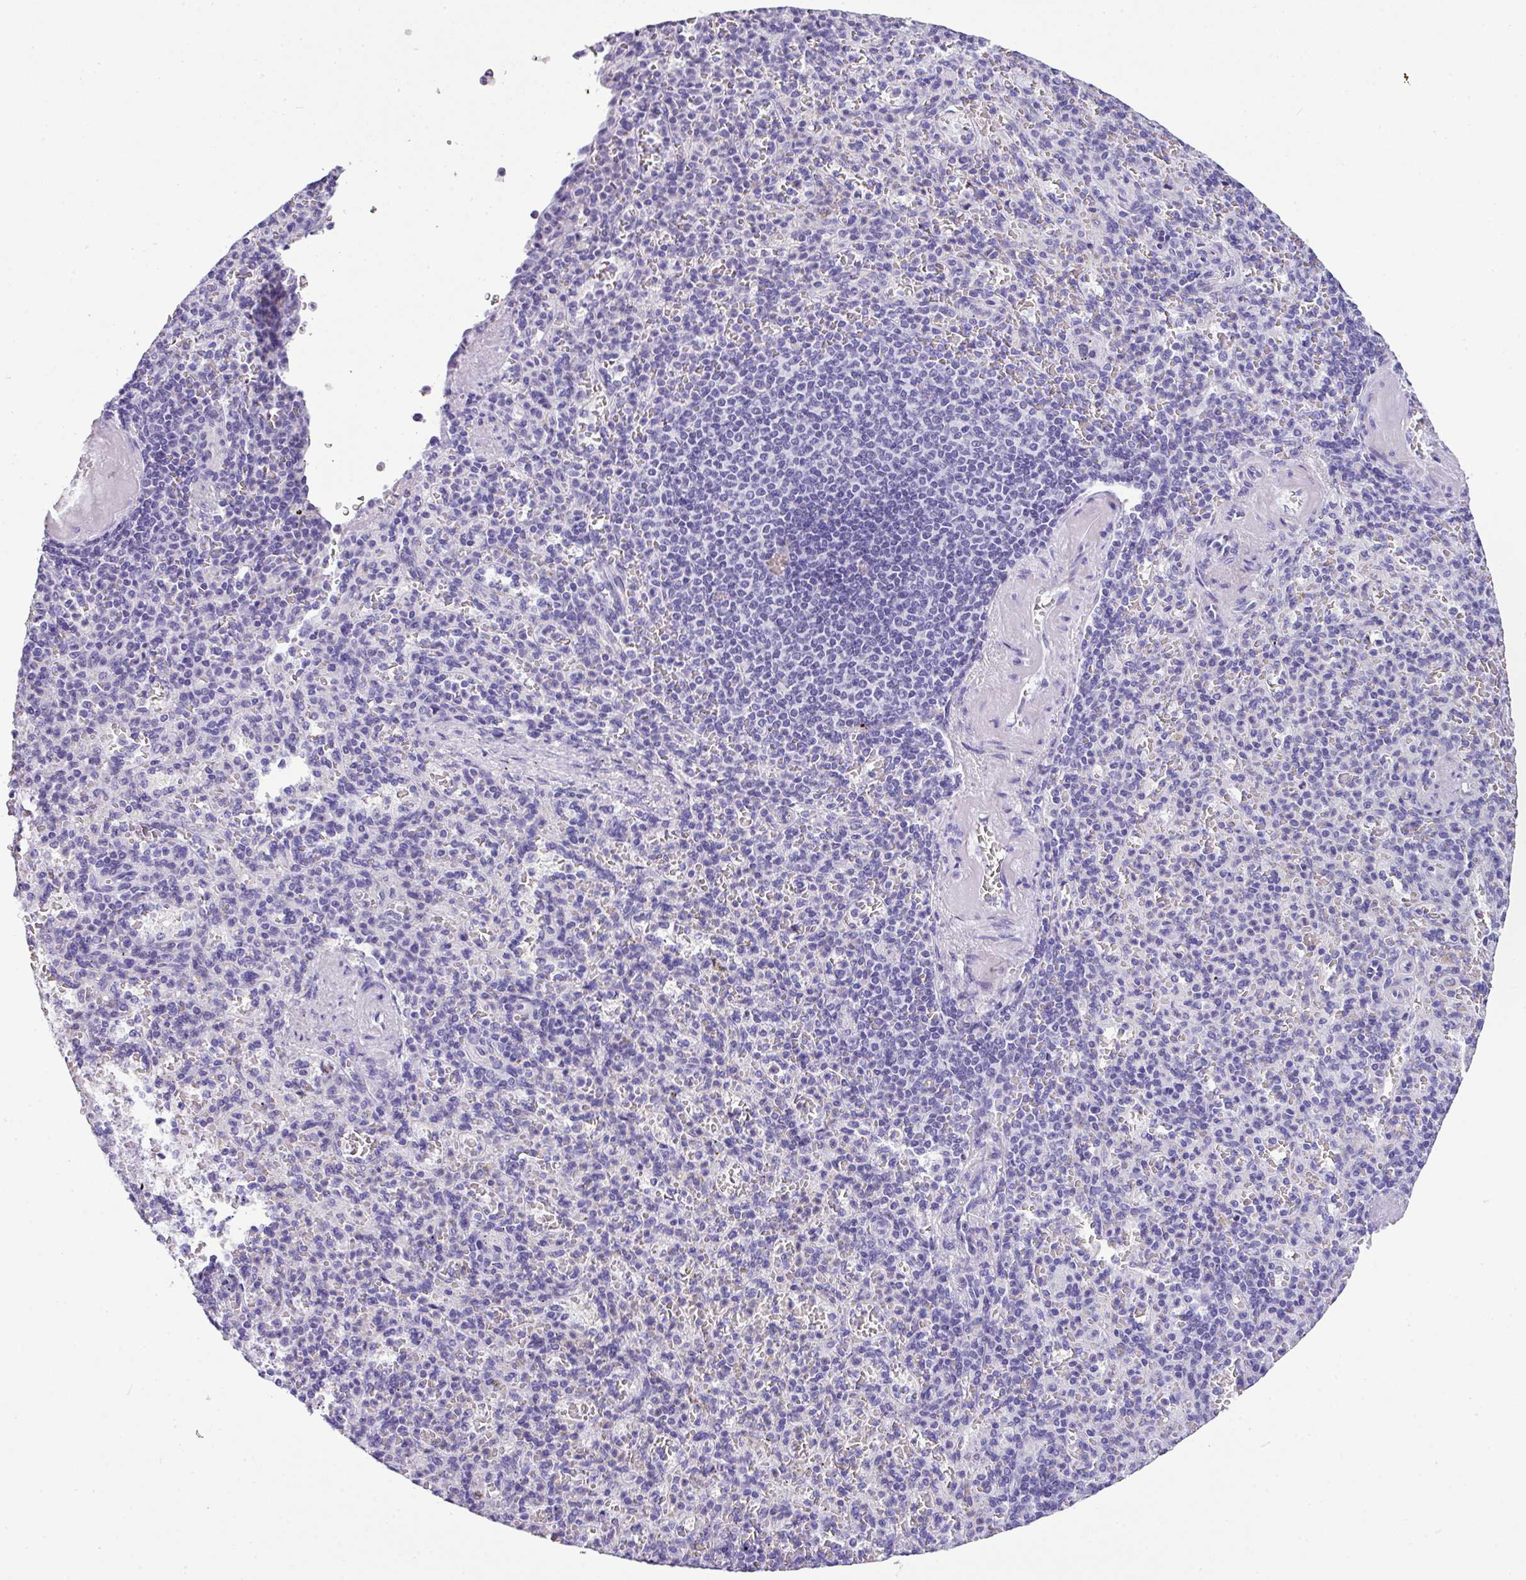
{"staining": {"intensity": "negative", "quantity": "none", "location": "none"}, "tissue": "spleen", "cell_type": "Cells in red pulp", "image_type": "normal", "snomed": [{"axis": "morphology", "description": "Normal tissue, NOS"}, {"axis": "topography", "description": "Spleen"}], "caption": "Immunohistochemistry photomicrograph of unremarkable human spleen stained for a protein (brown), which demonstrates no positivity in cells in red pulp. The staining is performed using DAB brown chromogen with nuclei counter-stained in using hematoxylin.", "gene": "MUC21", "patient": {"sex": "female", "age": 74}}